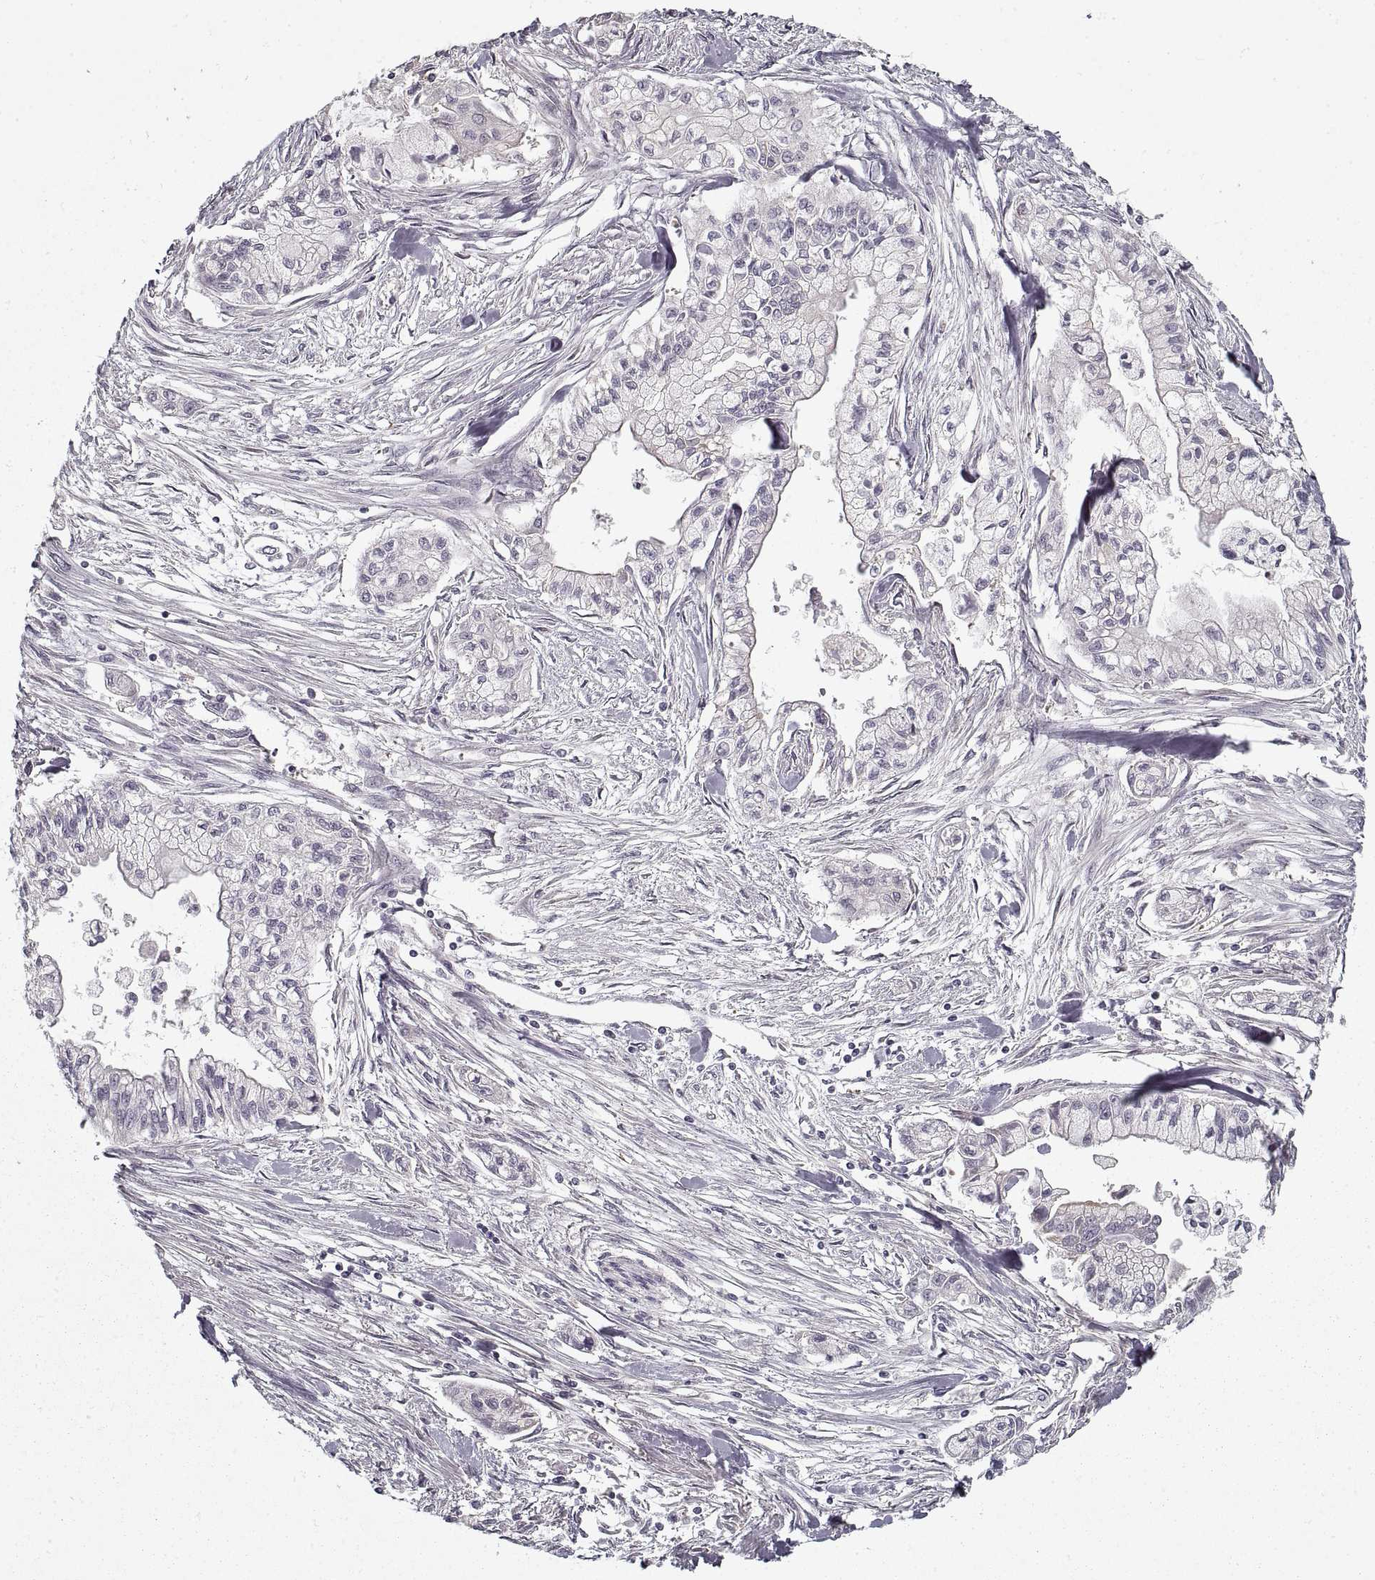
{"staining": {"intensity": "negative", "quantity": "none", "location": "none"}, "tissue": "pancreatic cancer", "cell_type": "Tumor cells", "image_type": "cancer", "snomed": [{"axis": "morphology", "description": "Adenocarcinoma, NOS"}, {"axis": "topography", "description": "Pancreas"}], "caption": "Immunohistochemistry image of neoplastic tissue: pancreatic adenocarcinoma stained with DAB (3,3'-diaminobenzidine) shows no significant protein positivity in tumor cells. Brightfield microscopy of IHC stained with DAB (brown) and hematoxylin (blue), captured at high magnification.", "gene": "LAMB2", "patient": {"sex": "male", "age": 54}}